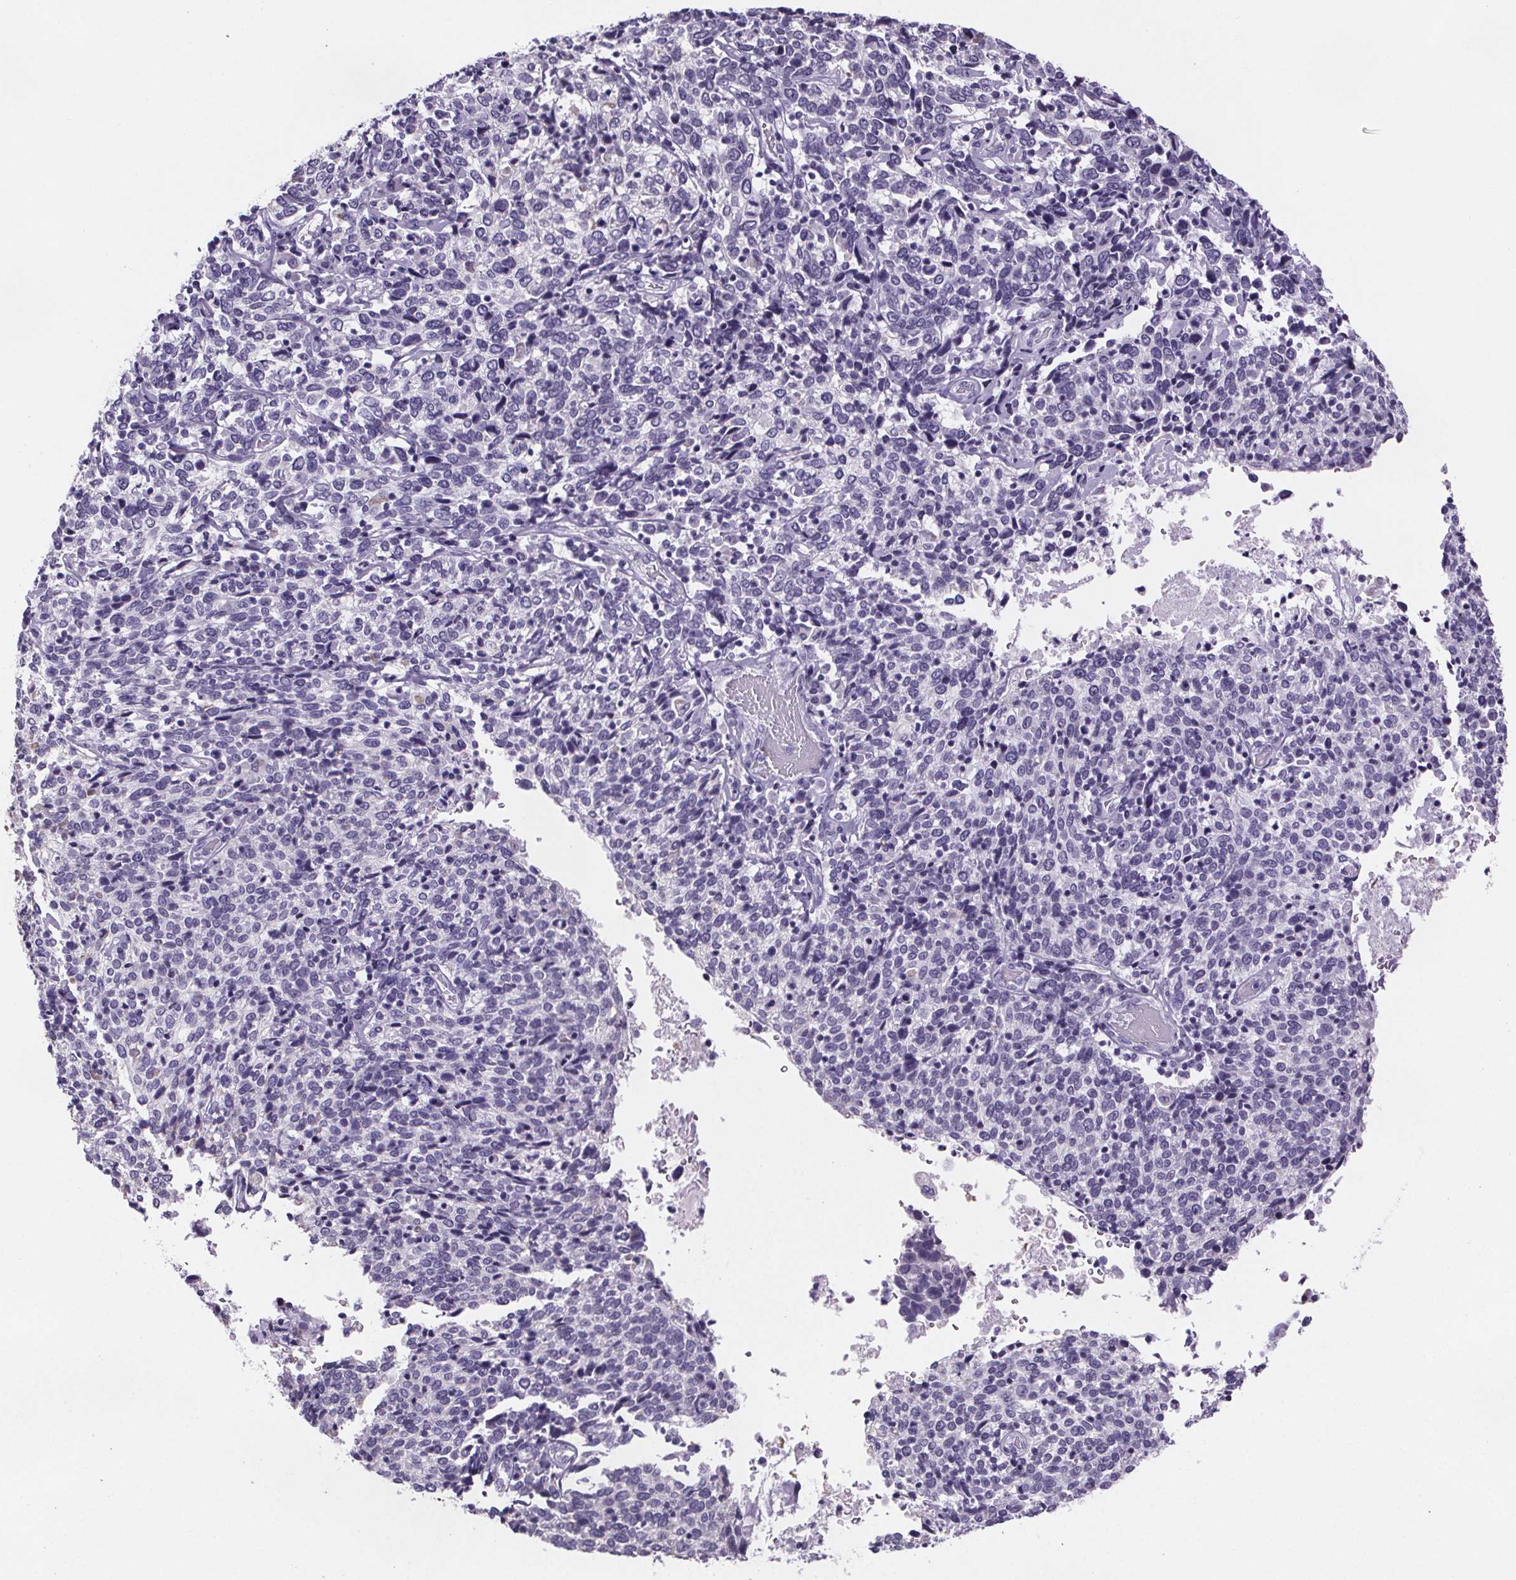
{"staining": {"intensity": "negative", "quantity": "none", "location": "none"}, "tissue": "cervical cancer", "cell_type": "Tumor cells", "image_type": "cancer", "snomed": [{"axis": "morphology", "description": "Squamous cell carcinoma, NOS"}, {"axis": "topography", "description": "Cervix"}], "caption": "High power microscopy micrograph of an immunohistochemistry histopathology image of cervical squamous cell carcinoma, revealing no significant positivity in tumor cells. Nuclei are stained in blue.", "gene": "CUBN", "patient": {"sex": "female", "age": 46}}